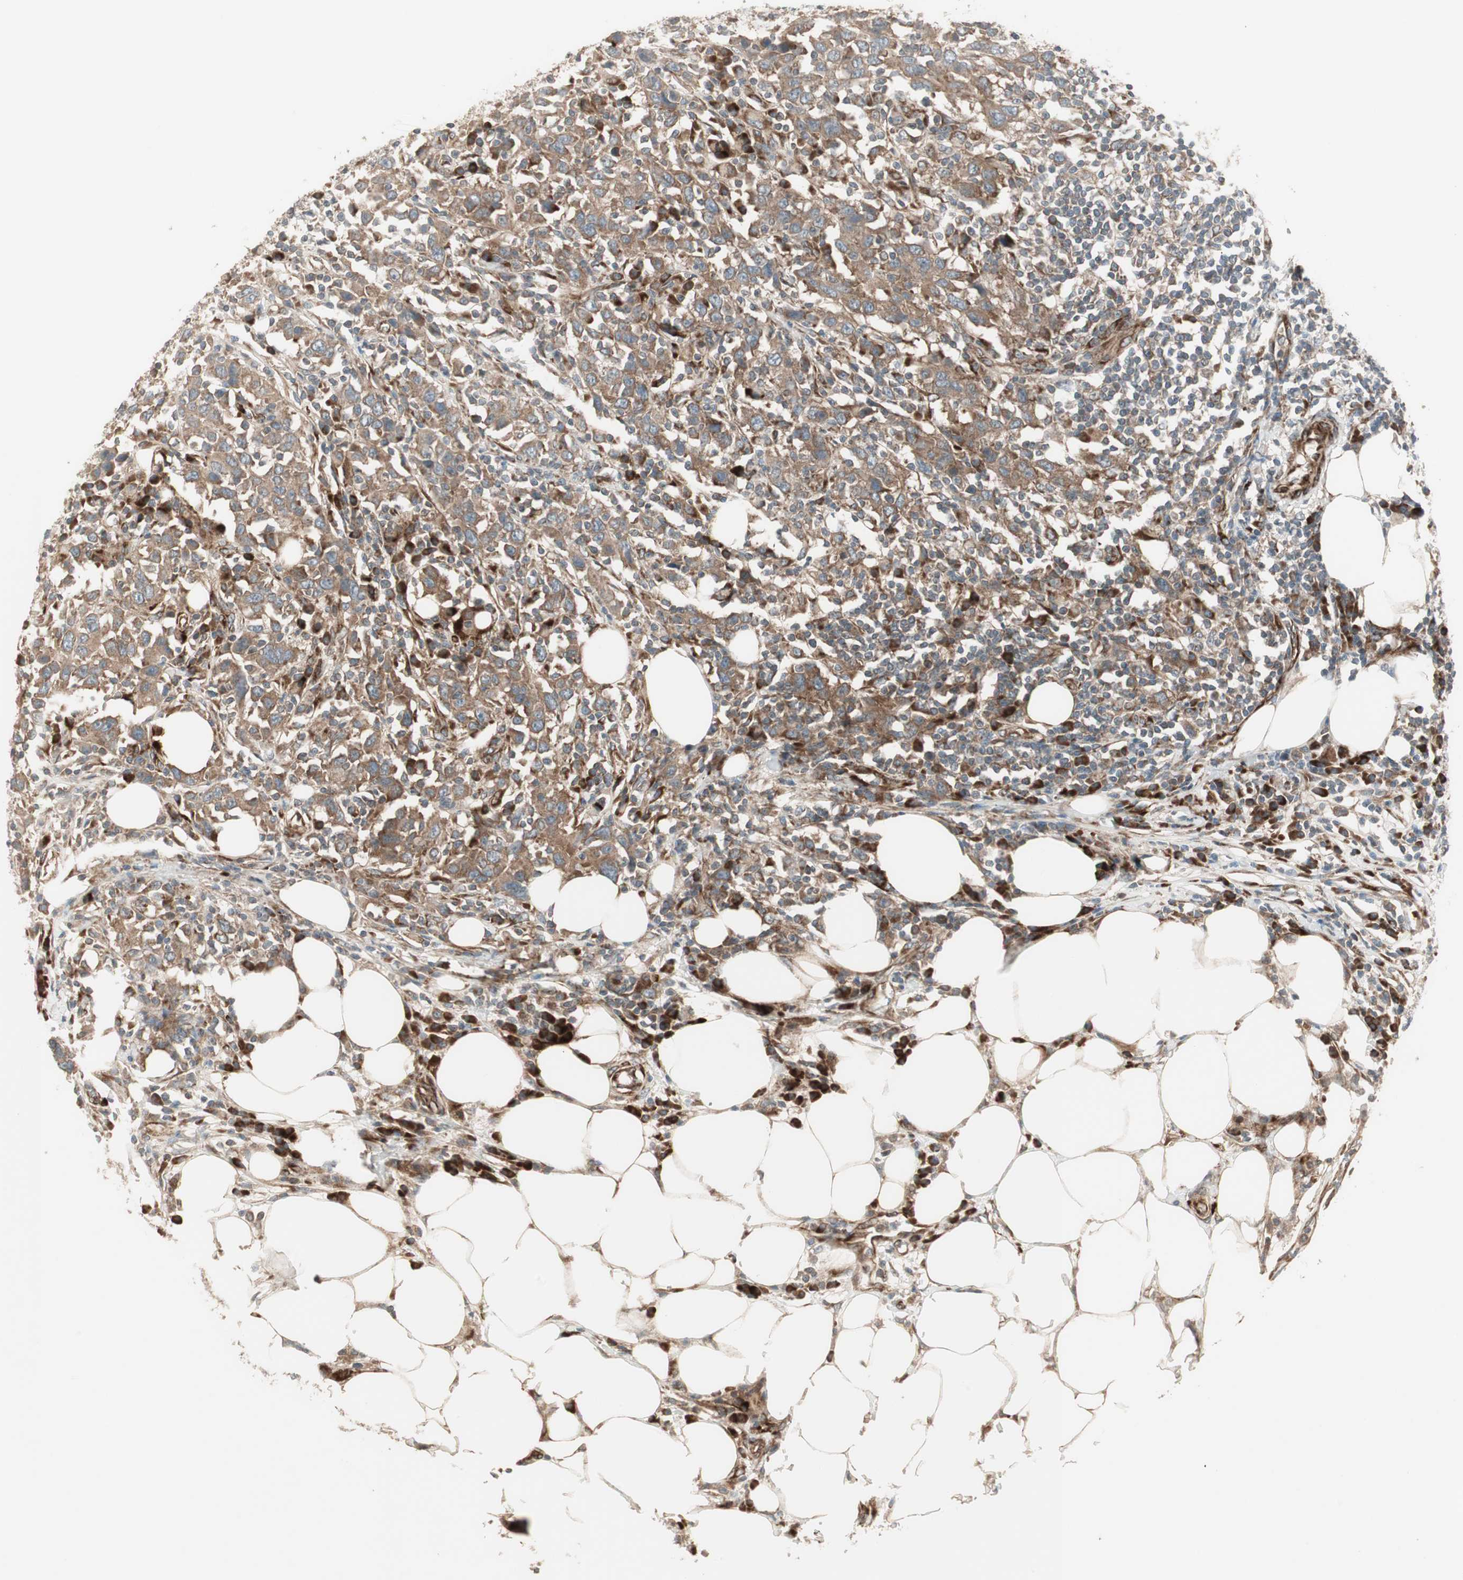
{"staining": {"intensity": "moderate", "quantity": ">75%", "location": "cytoplasmic/membranous"}, "tissue": "urothelial cancer", "cell_type": "Tumor cells", "image_type": "cancer", "snomed": [{"axis": "morphology", "description": "Urothelial carcinoma, High grade"}, {"axis": "topography", "description": "Urinary bladder"}], "caption": "There is medium levels of moderate cytoplasmic/membranous positivity in tumor cells of high-grade urothelial carcinoma, as demonstrated by immunohistochemical staining (brown color).", "gene": "PPP2R5E", "patient": {"sex": "male", "age": 61}}